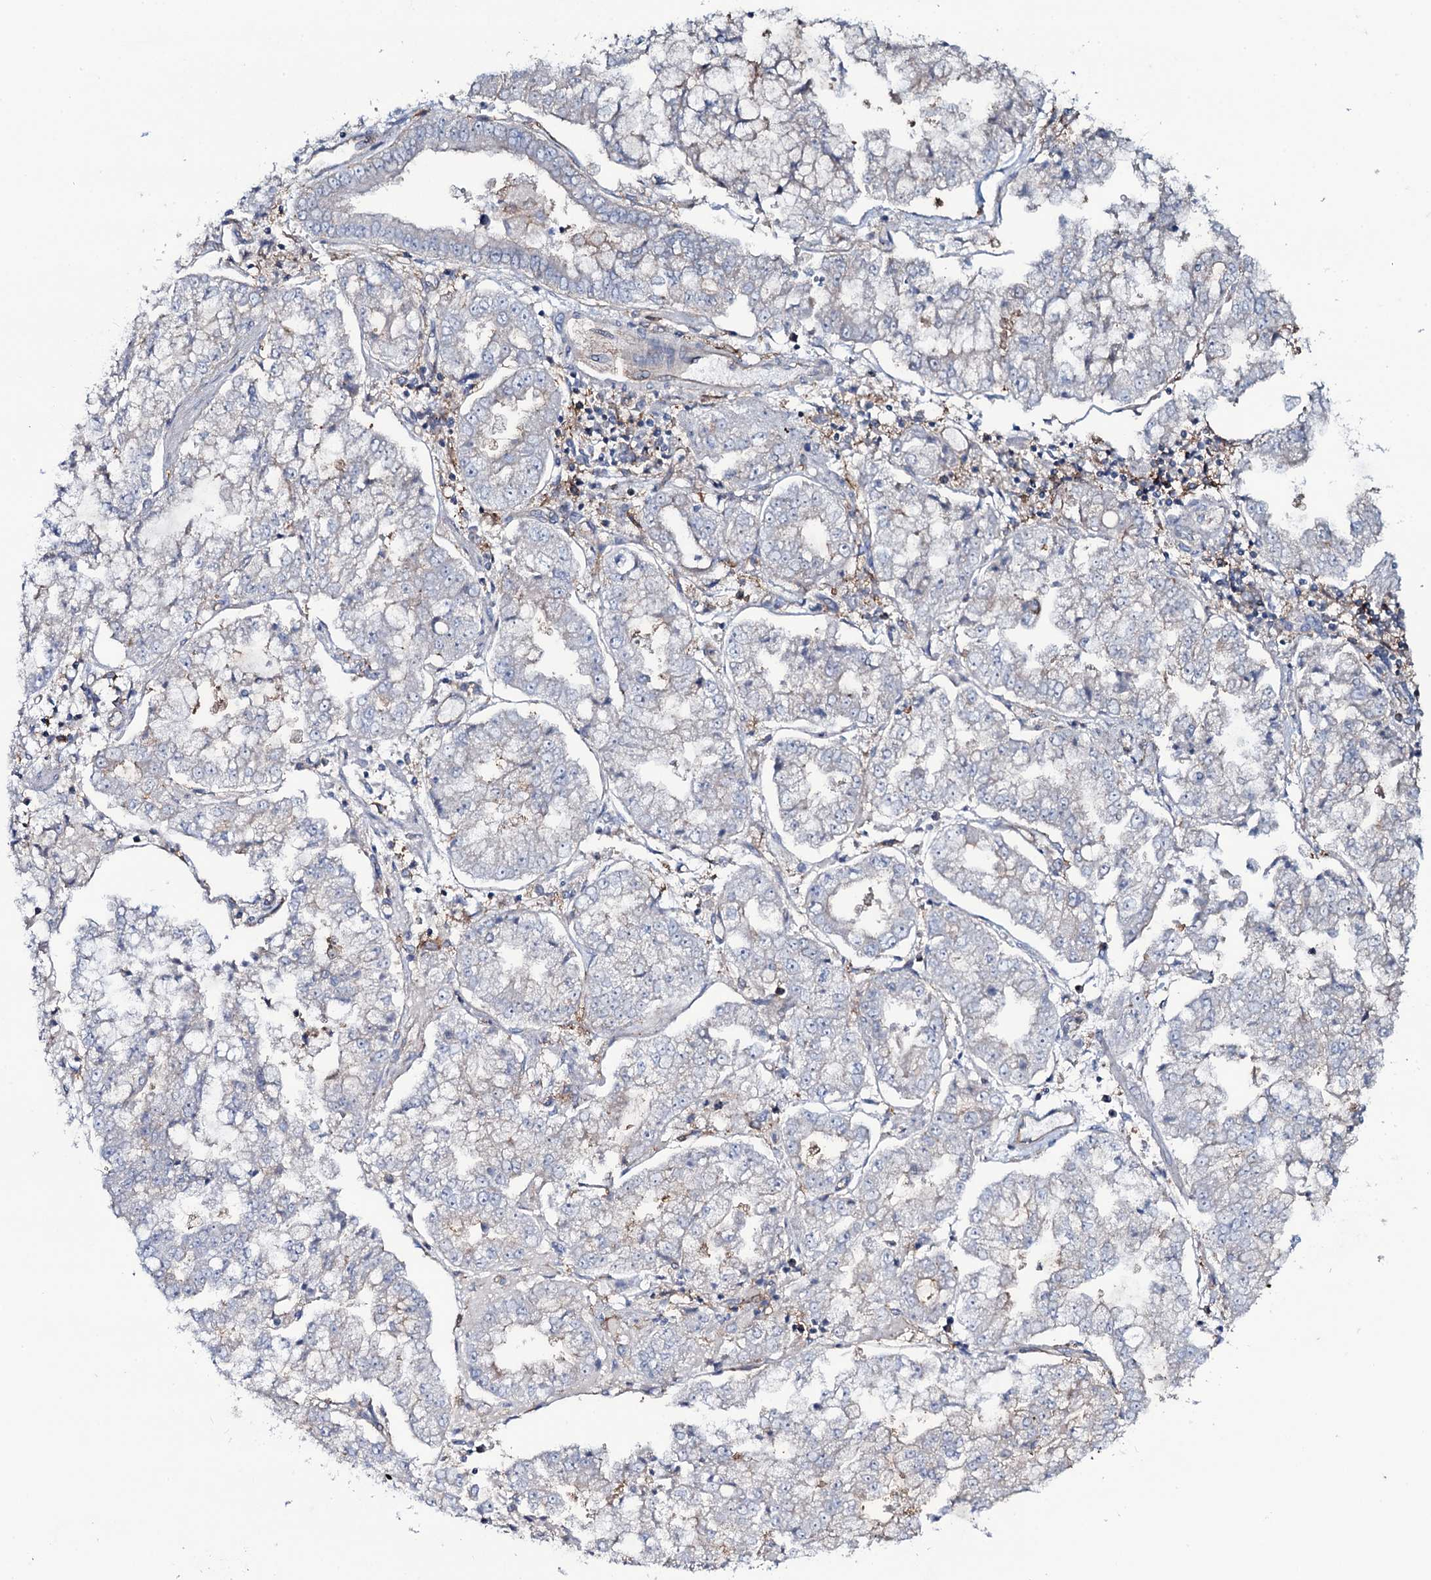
{"staining": {"intensity": "negative", "quantity": "none", "location": "none"}, "tissue": "stomach cancer", "cell_type": "Tumor cells", "image_type": "cancer", "snomed": [{"axis": "morphology", "description": "Adenocarcinoma, NOS"}, {"axis": "topography", "description": "Stomach"}], "caption": "DAB (3,3'-diaminobenzidine) immunohistochemical staining of adenocarcinoma (stomach) shows no significant staining in tumor cells.", "gene": "SNAP23", "patient": {"sex": "male", "age": 76}}